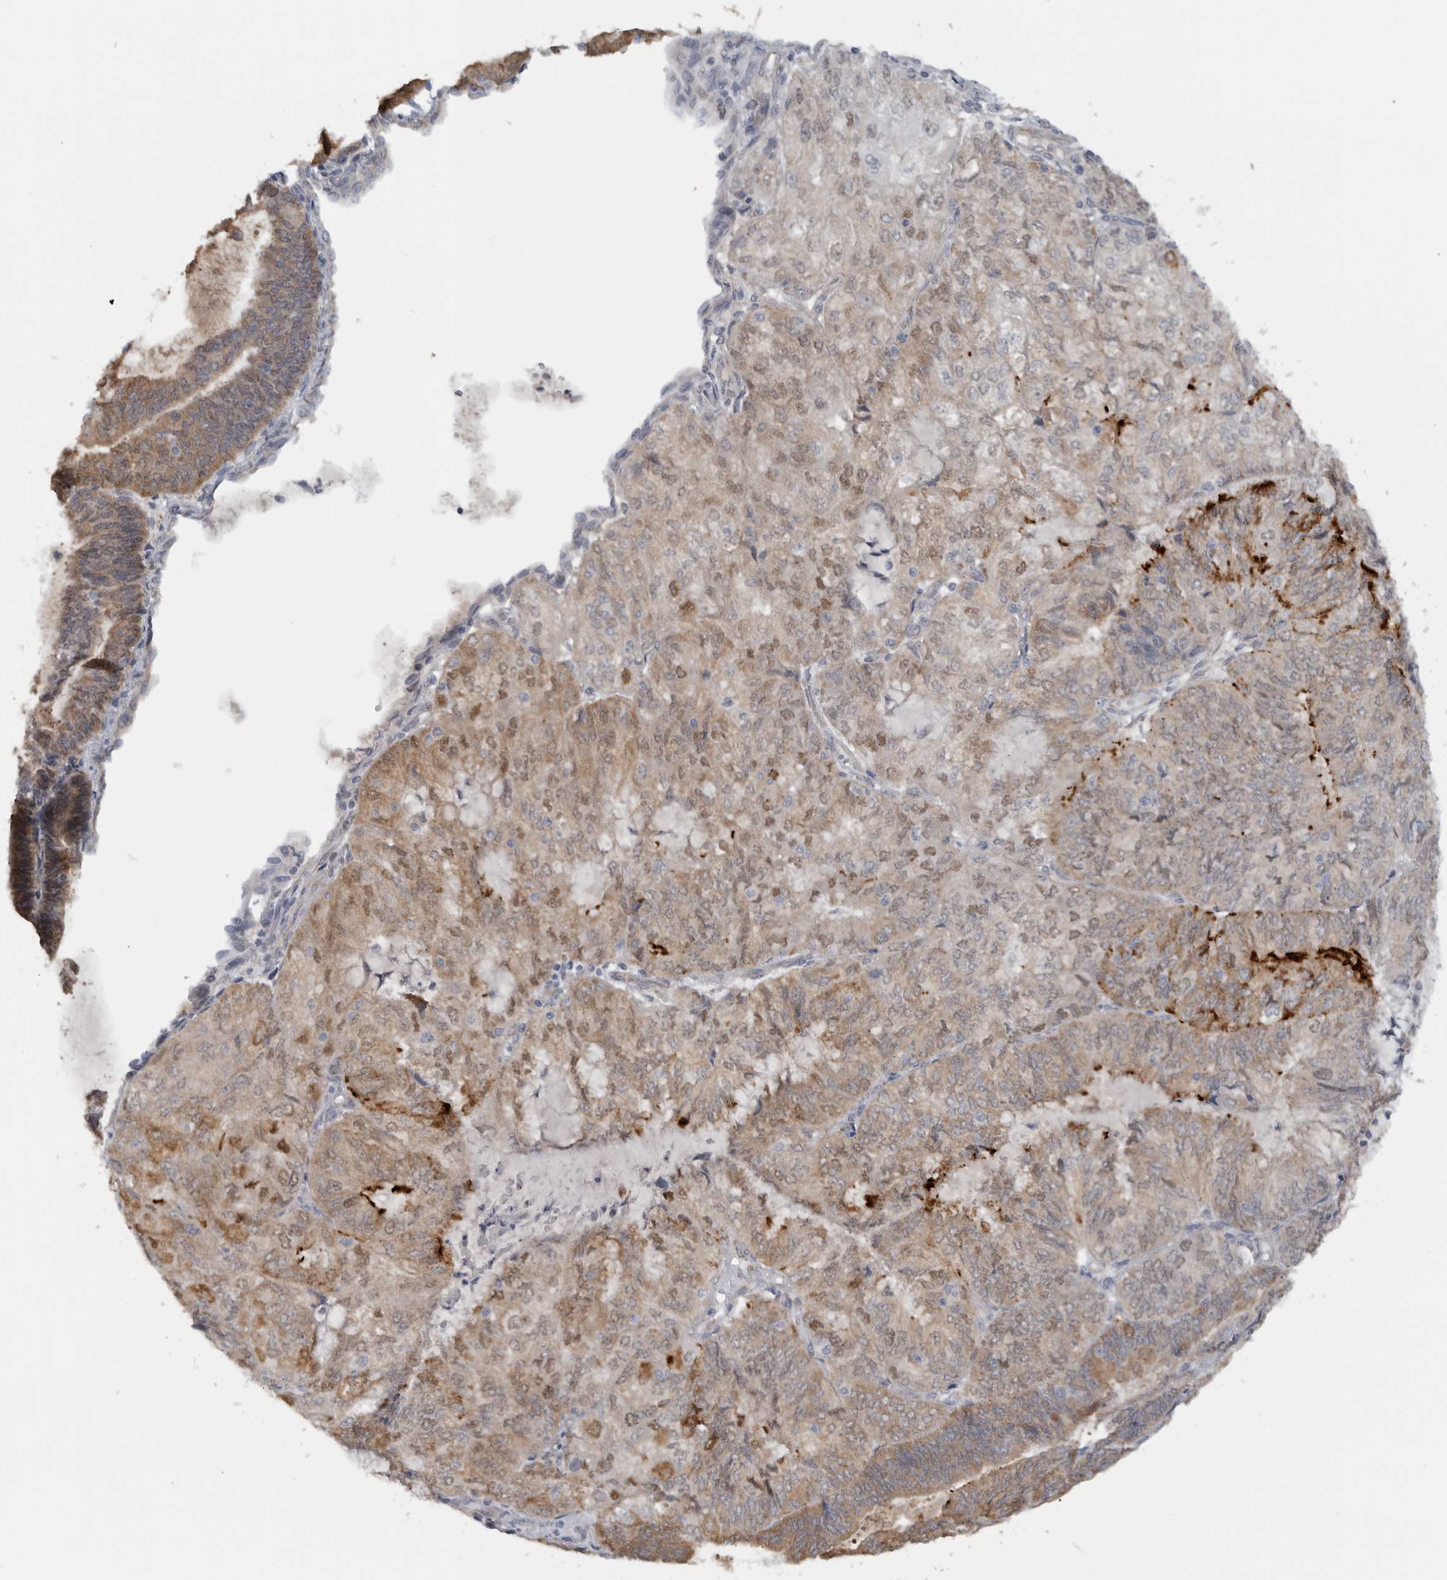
{"staining": {"intensity": "moderate", "quantity": ">75%", "location": "cytoplasmic/membranous,nuclear"}, "tissue": "endometrial cancer", "cell_type": "Tumor cells", "image_type": "cancer", "snomed": [{"axis": "morphology", "description": "Adenocarcinoma, NOS"}, {"axis": "topography", "description": "Endometrium"}], "caption": "A micrograph showing moderate cytoplasmic/membranous and nuclear positivity in approximately >75% of tumor cells in endometrial adenocarcinoma, as visualized by brown immunohistochemical staining.", "gene": "DYRK2", "patient": {"sex": "female", "age": 81}}